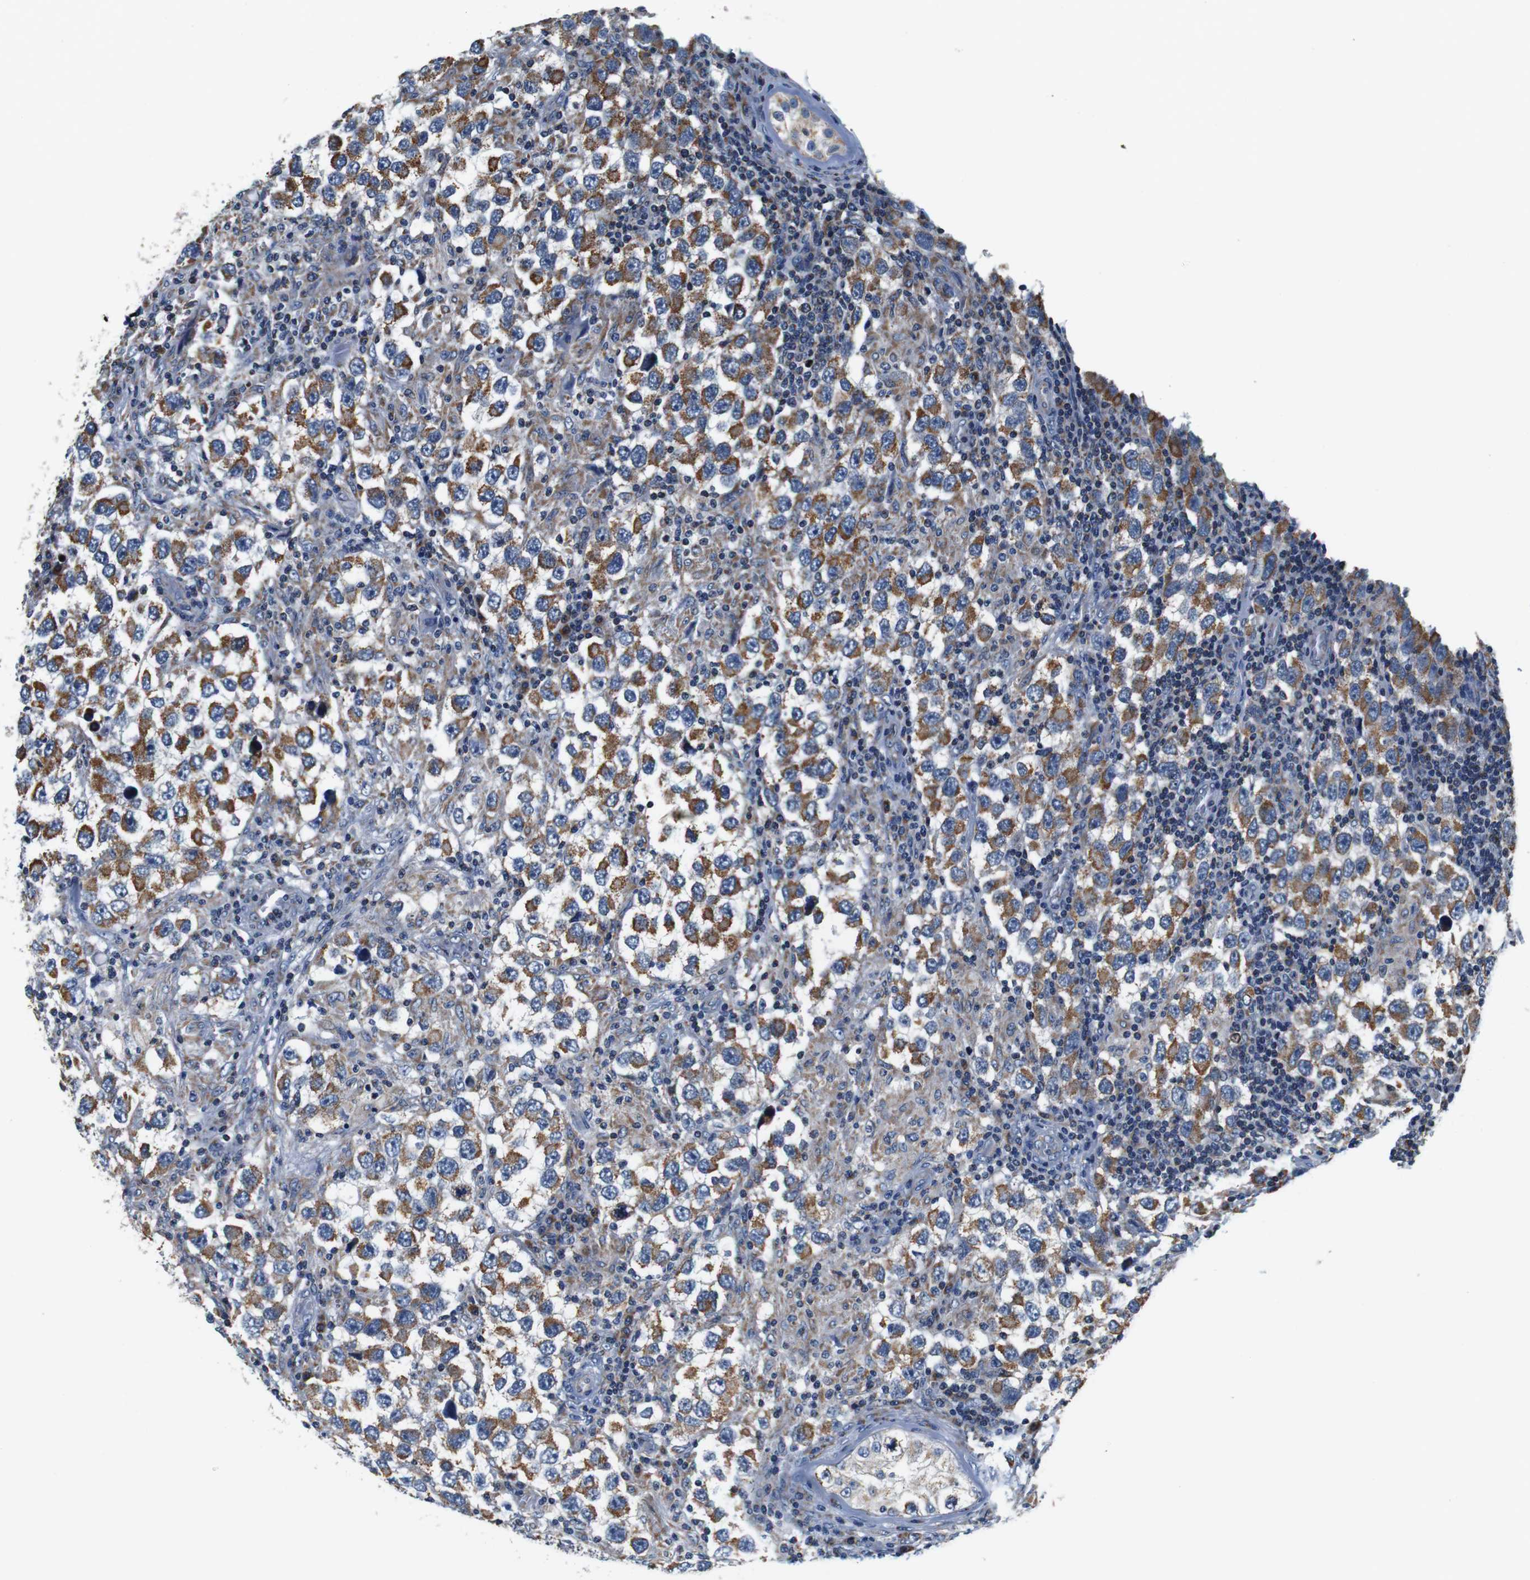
{"staining": {"intensity": "moderate", "quantity": ">75%", "location": "cytoplasmic/membranous"}, "tissue": "testis cancer", "cell_type": "Tumor cells", "image_type": "cancer", "snomed": [{"axis": "morphology", "description": "Carcinoma, Embryonal, NOS"}, {"axis": "topography", "description": "Testis"}], "caption": "This photomicrograph shows IHC staining of embryonal carcinoma (testis), with medium moderate cytoplasmic/membranous expression in approximately >75% of tumor cells.", "gene": "LRP4", "patient": {"sex": "male", "age": 21}}